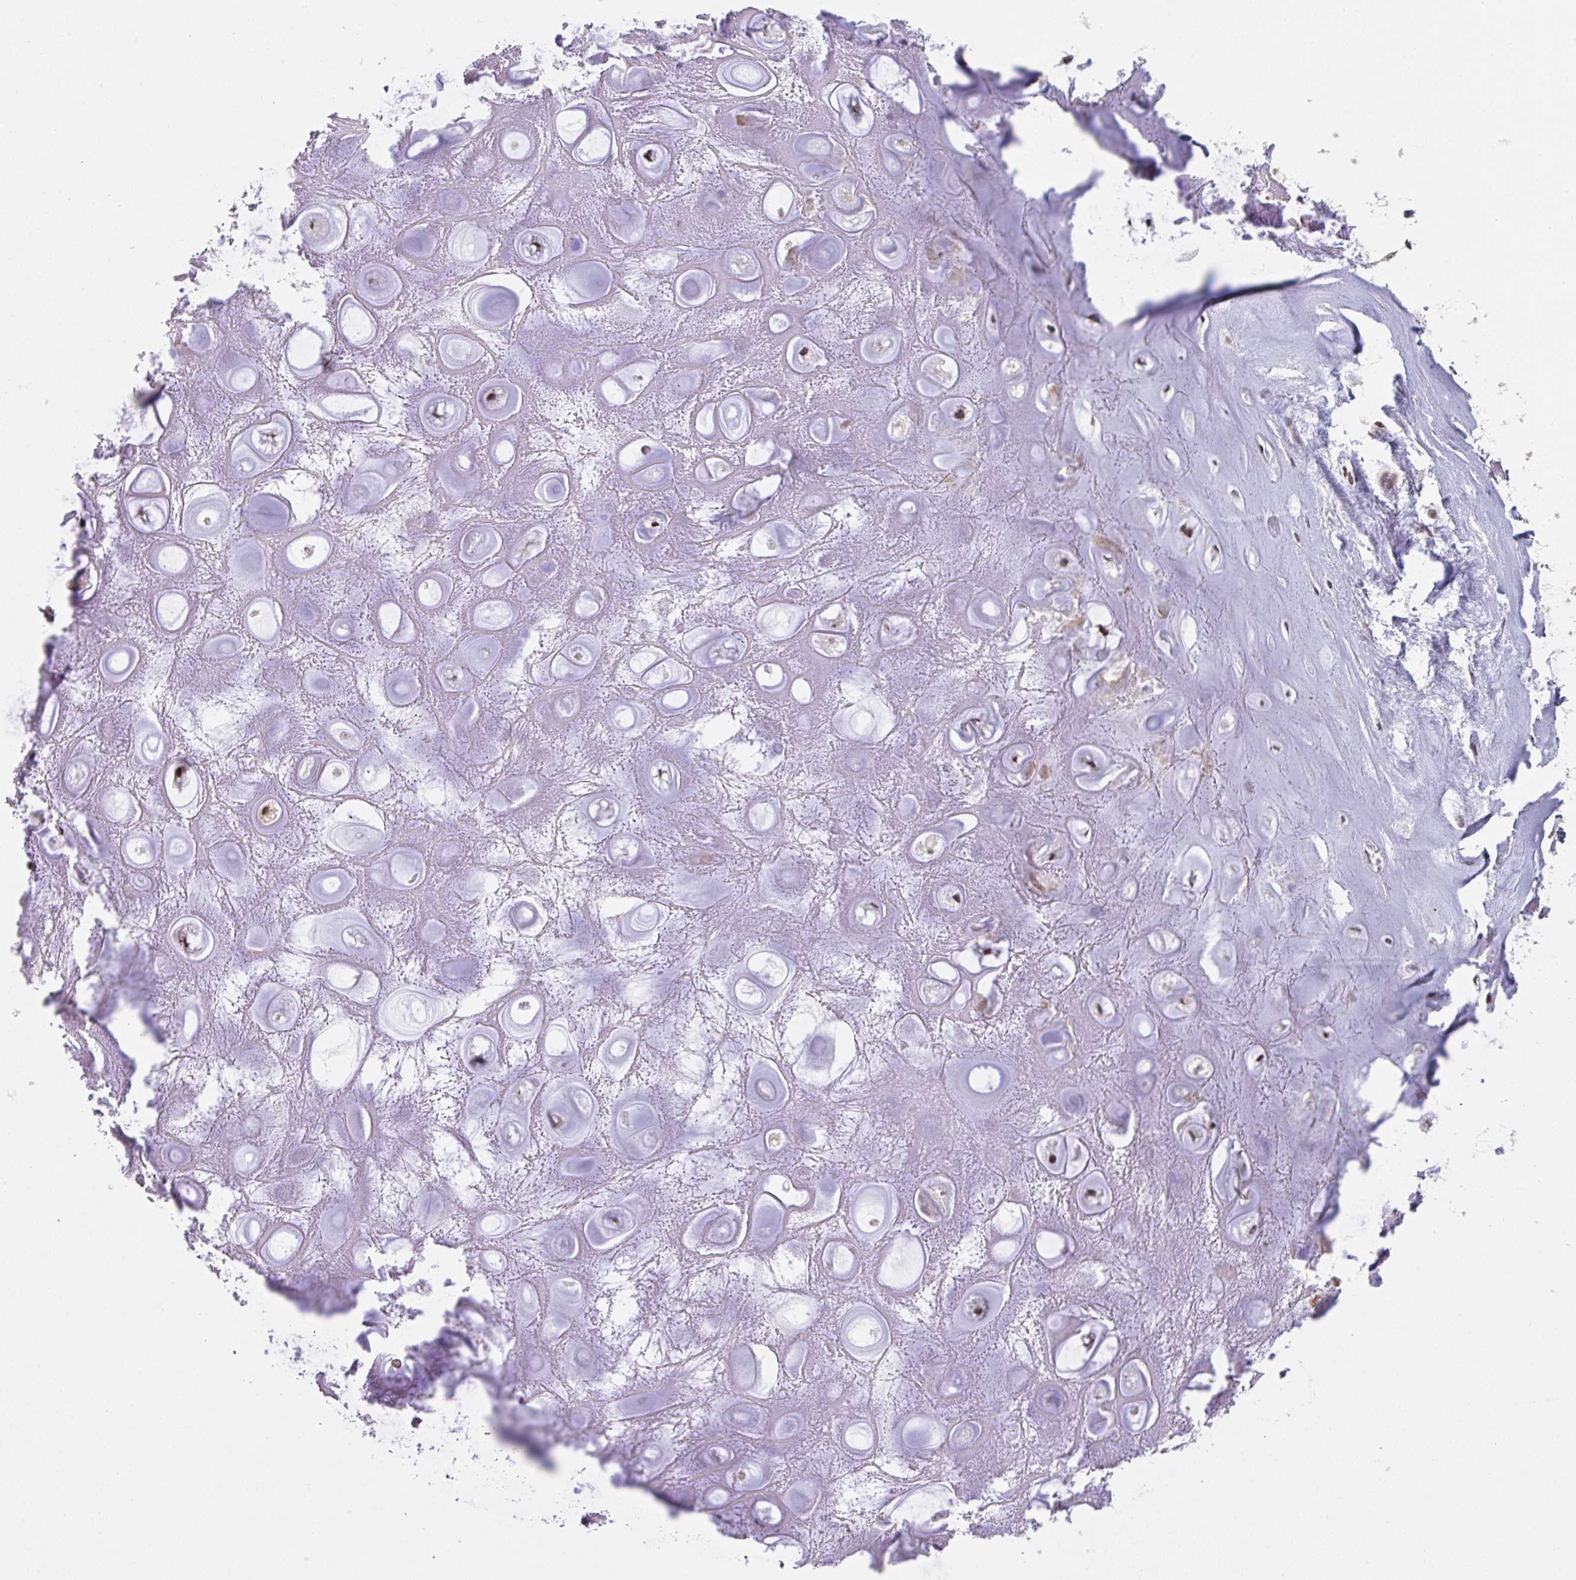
{"staining": {"intensity": "strong", "quantity": "<25%", "location": "nuclear"}, "tissue": "soft tissue", "cell_type": "Chondrocytes", "image_type": "normal", "snomed": [{"axis": "morphology", "description": "Normal tissue, NOS"}, {"axis": "topography", "description": "Lymph node"}, {"axis": "topography", "description": "Cartilage tissue"}, {"axis": "topography", "description": "Nasopharynx"}], "caption": "Chondrocytes demonstrate medium levels of strong nuclear staining in about <25% of cells in normal human soft tissue.", "gene": "PCDHB8", "patient": {"sex": "male", "age": 63}}